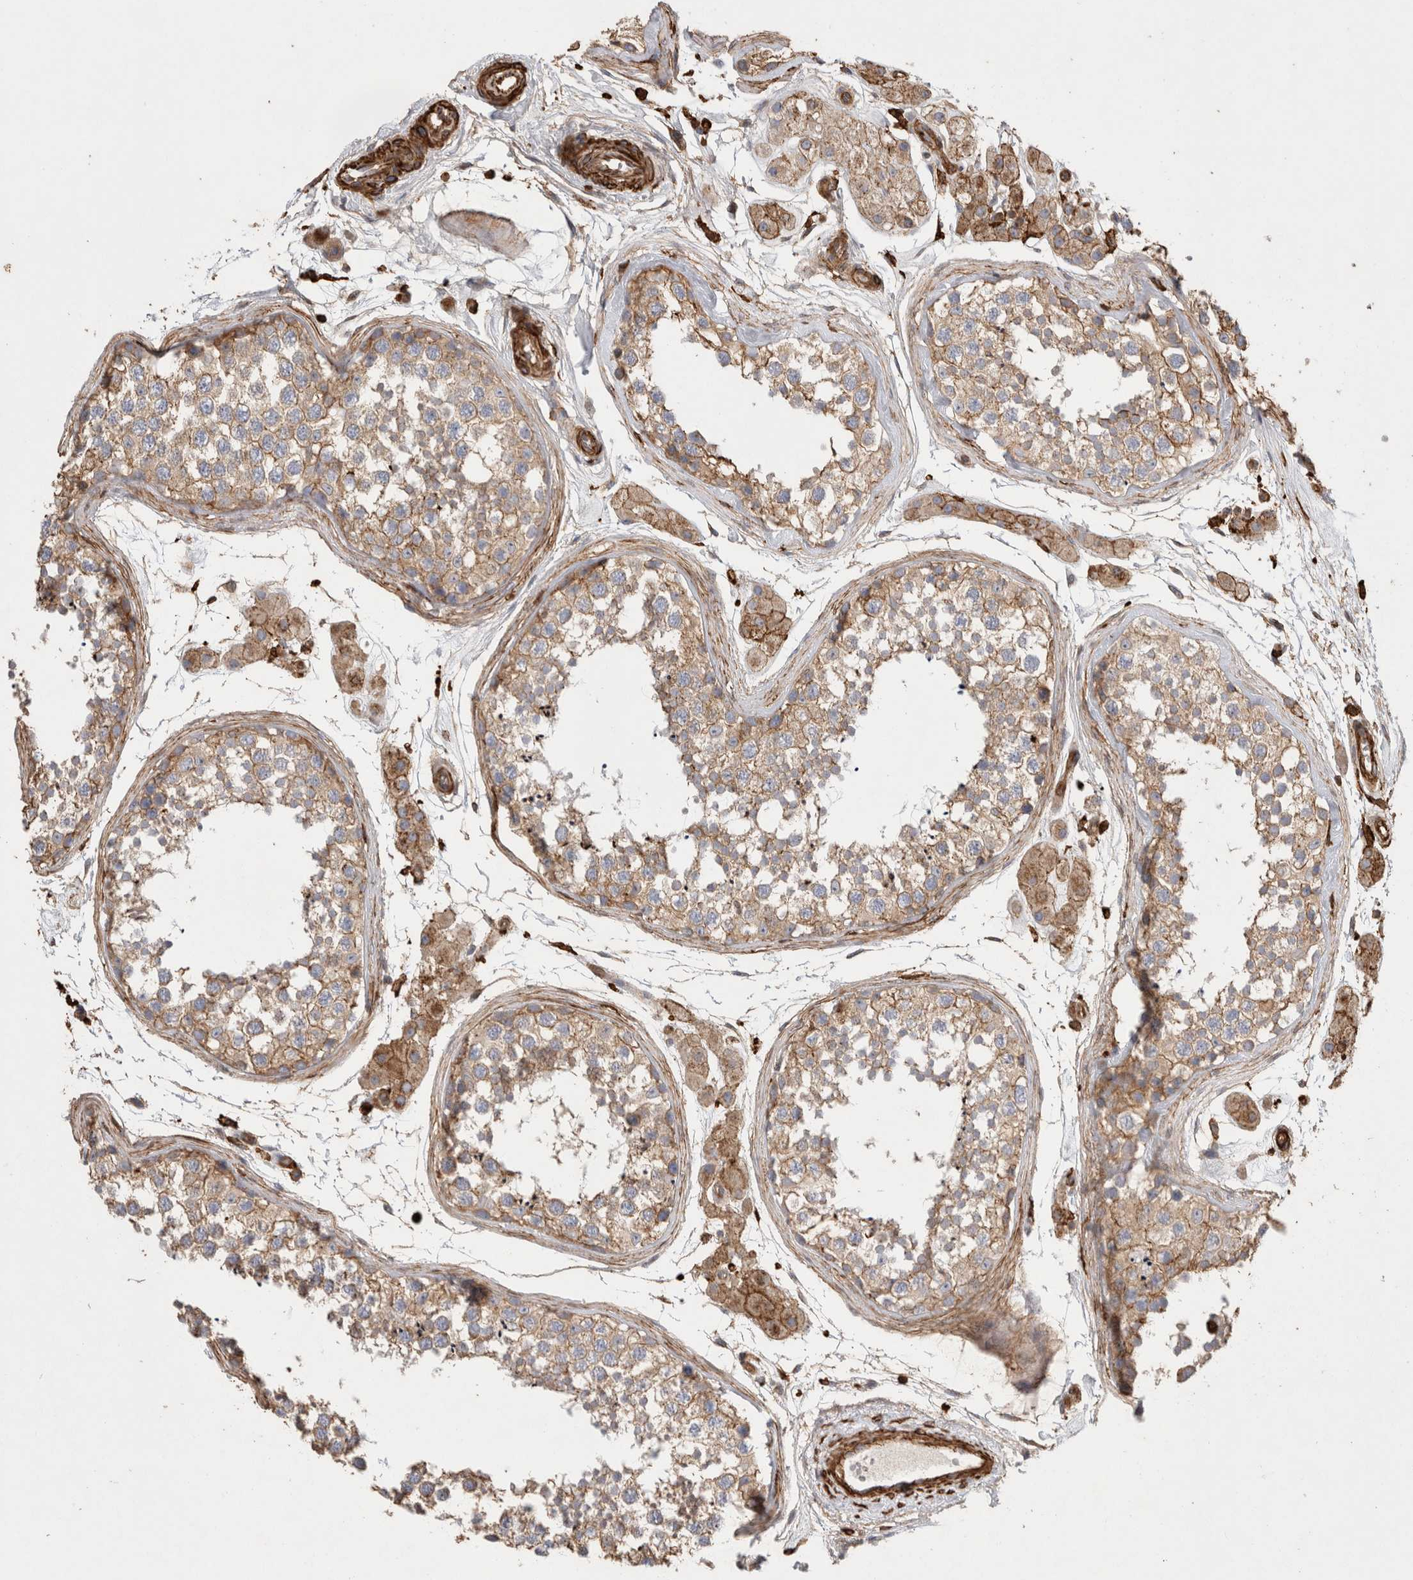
{"staining": {"intensity": "weak", "quantity": ">75%", "location": "cytoplasmic/membranous"}, "tissue": "testis", "cell_type": "Cells in seminiferous ducts", "image_type": "normal", "snomed": [{"axis": "morphology", "description": "Normal tissue, NOS"}, {"axis": "topography", "description": "Testis"}], "caption": "Approximately >75% of cells in seminiferous ducts in normal testis demonstrate weak cytoplasmic/membranous protein positivity as visualized by brown immunohistochemical staining.", "gene": "GPER1", "patient": {"sex": "male", "age": 56}}